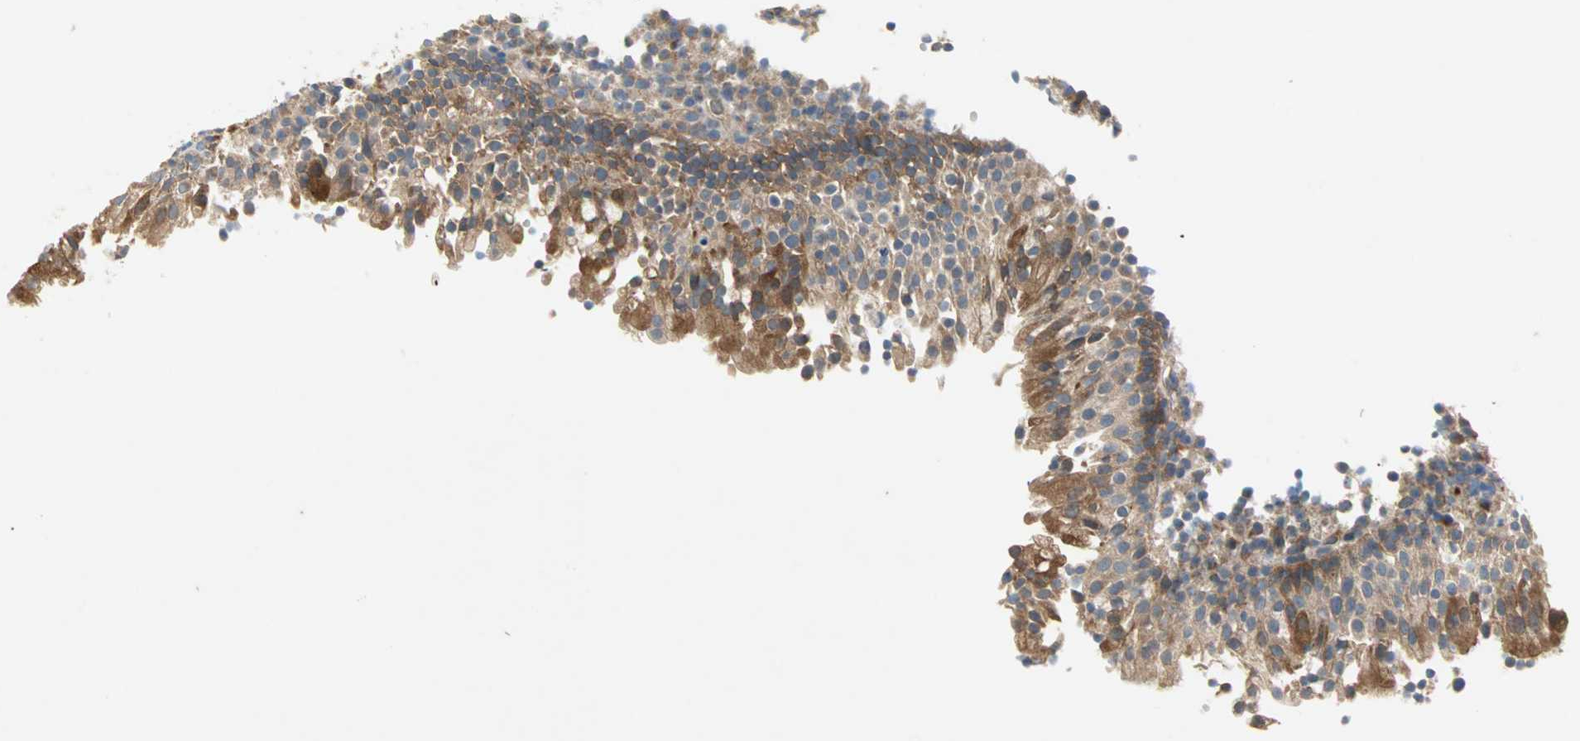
{"staining": {"intensity": "weak", "quantity": "25%-75%", "location": "cytoplasmic/membranous"}, "tissue": "tonsil", "cell_type": "Germinal center cells", "image_type": "normal", "snomed": [{"axis": "morphology", "description": "Normal tissue, NOS"}, {"axis": "topography", "description": "Tonsil"}], "caption": "DAB immunohistochemical staining of unremarkable human tonsil demonstrates weak cytoplasmic/membranous protein expression in approximately 25%-75% of germinal center cells. (DAB (3,3'-diaminobenzidine) IHC with brightfield microscopy, high magnification).", "gene": "PDE8A", "patient": {"sex": "female", "age": 40}}